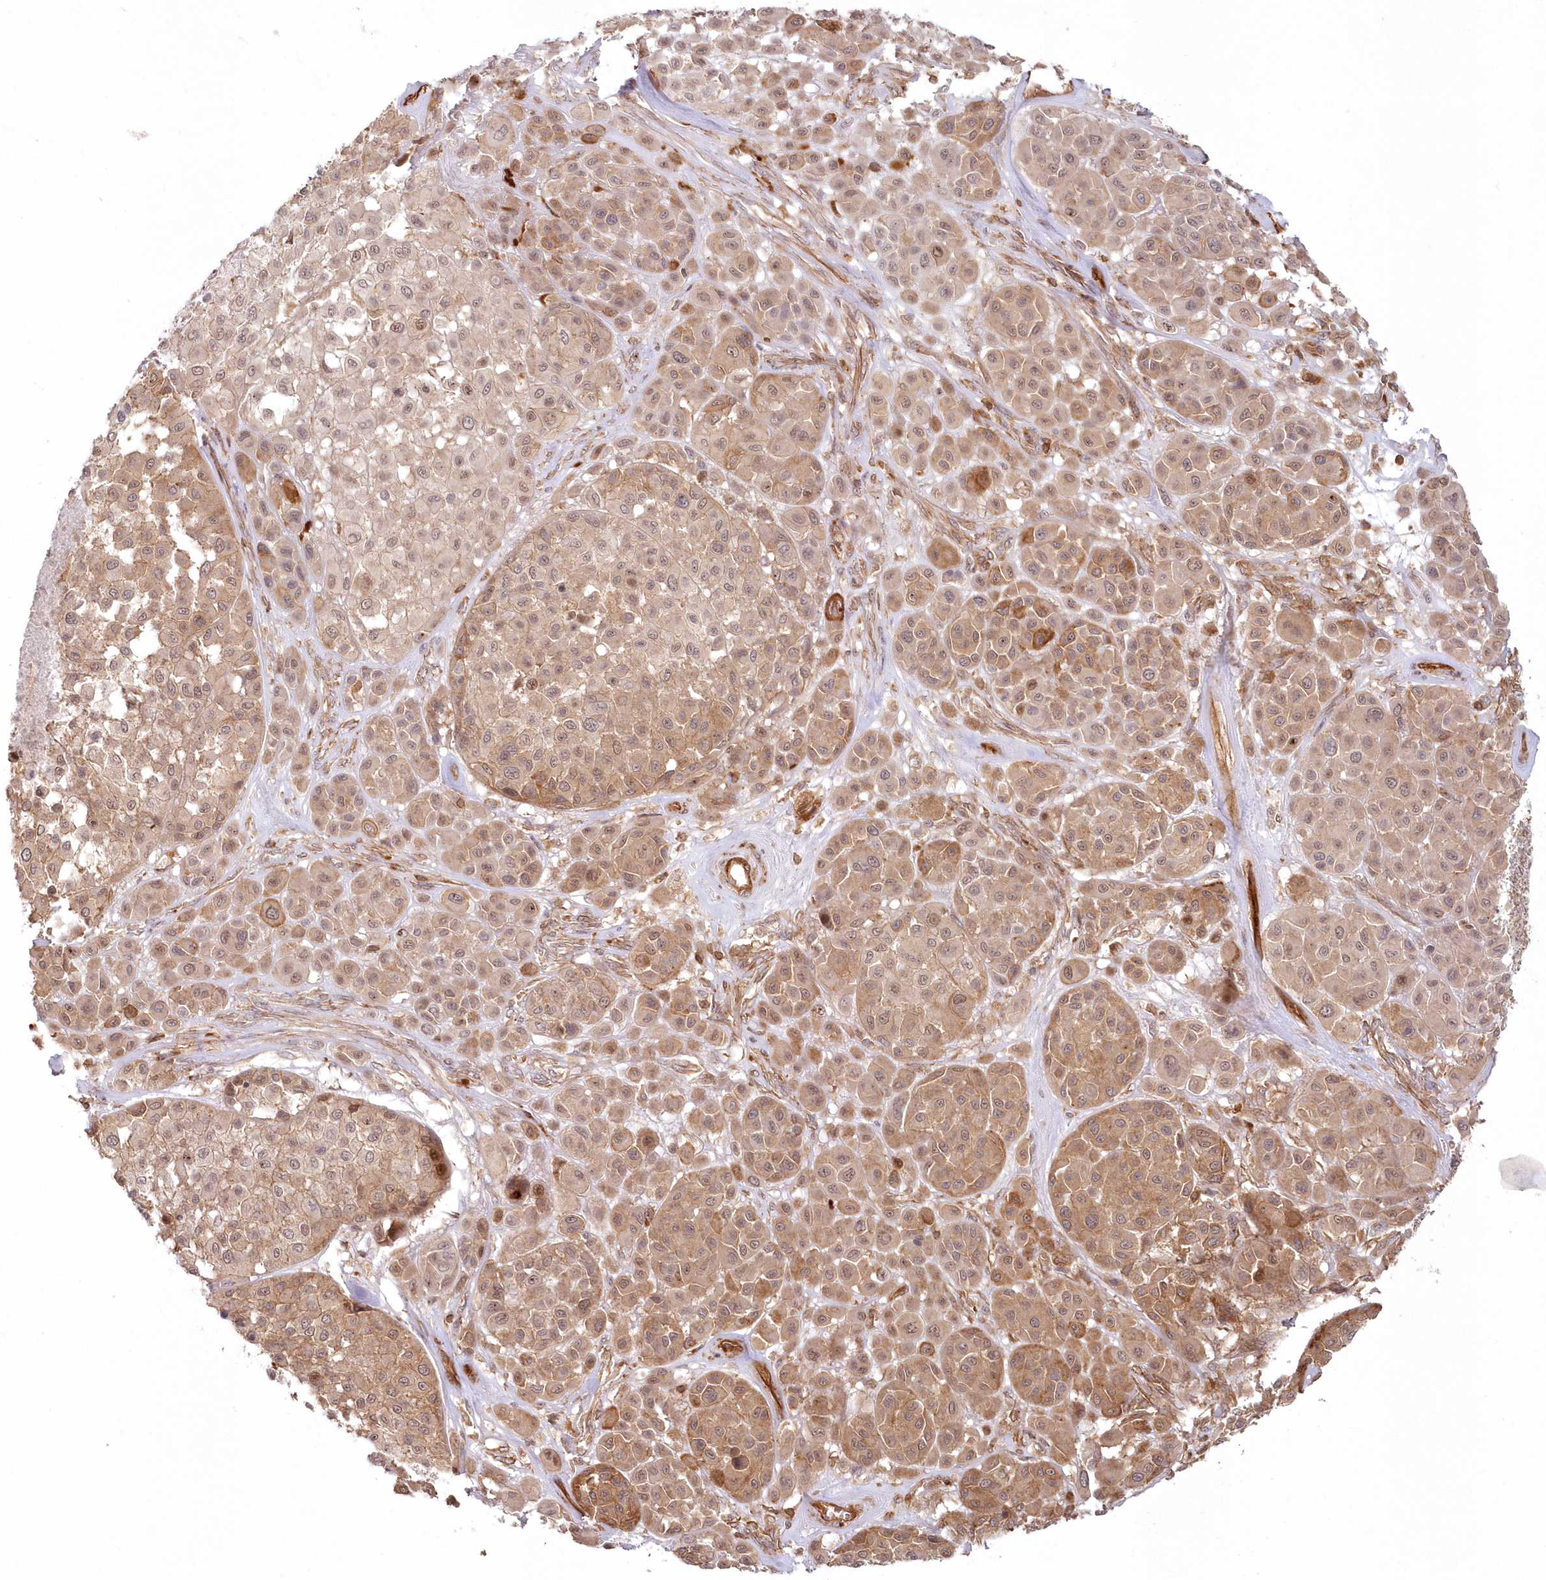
{"staining": {"intensity": "moderate", "quantity": ">75%", "location": "cytoplasmic/membranous"}, "tissue": "melanoma", "cell_type": "Tumor cells", "image_type": "cancer", "snomed": [{"axis": "morphology", "description": "Malignant melanoma, Metastatic site"}, {"axis": "topography", "description": "Soft tissue"}], "caption": "A photomicrograph of malignant melanoma (metastatic site) stained for a protein shows moderate cytoplasmic/membranous brown staining in tumor cells.", "gene": "RGCC", "patient": {"sex": "male", "age": 41}}